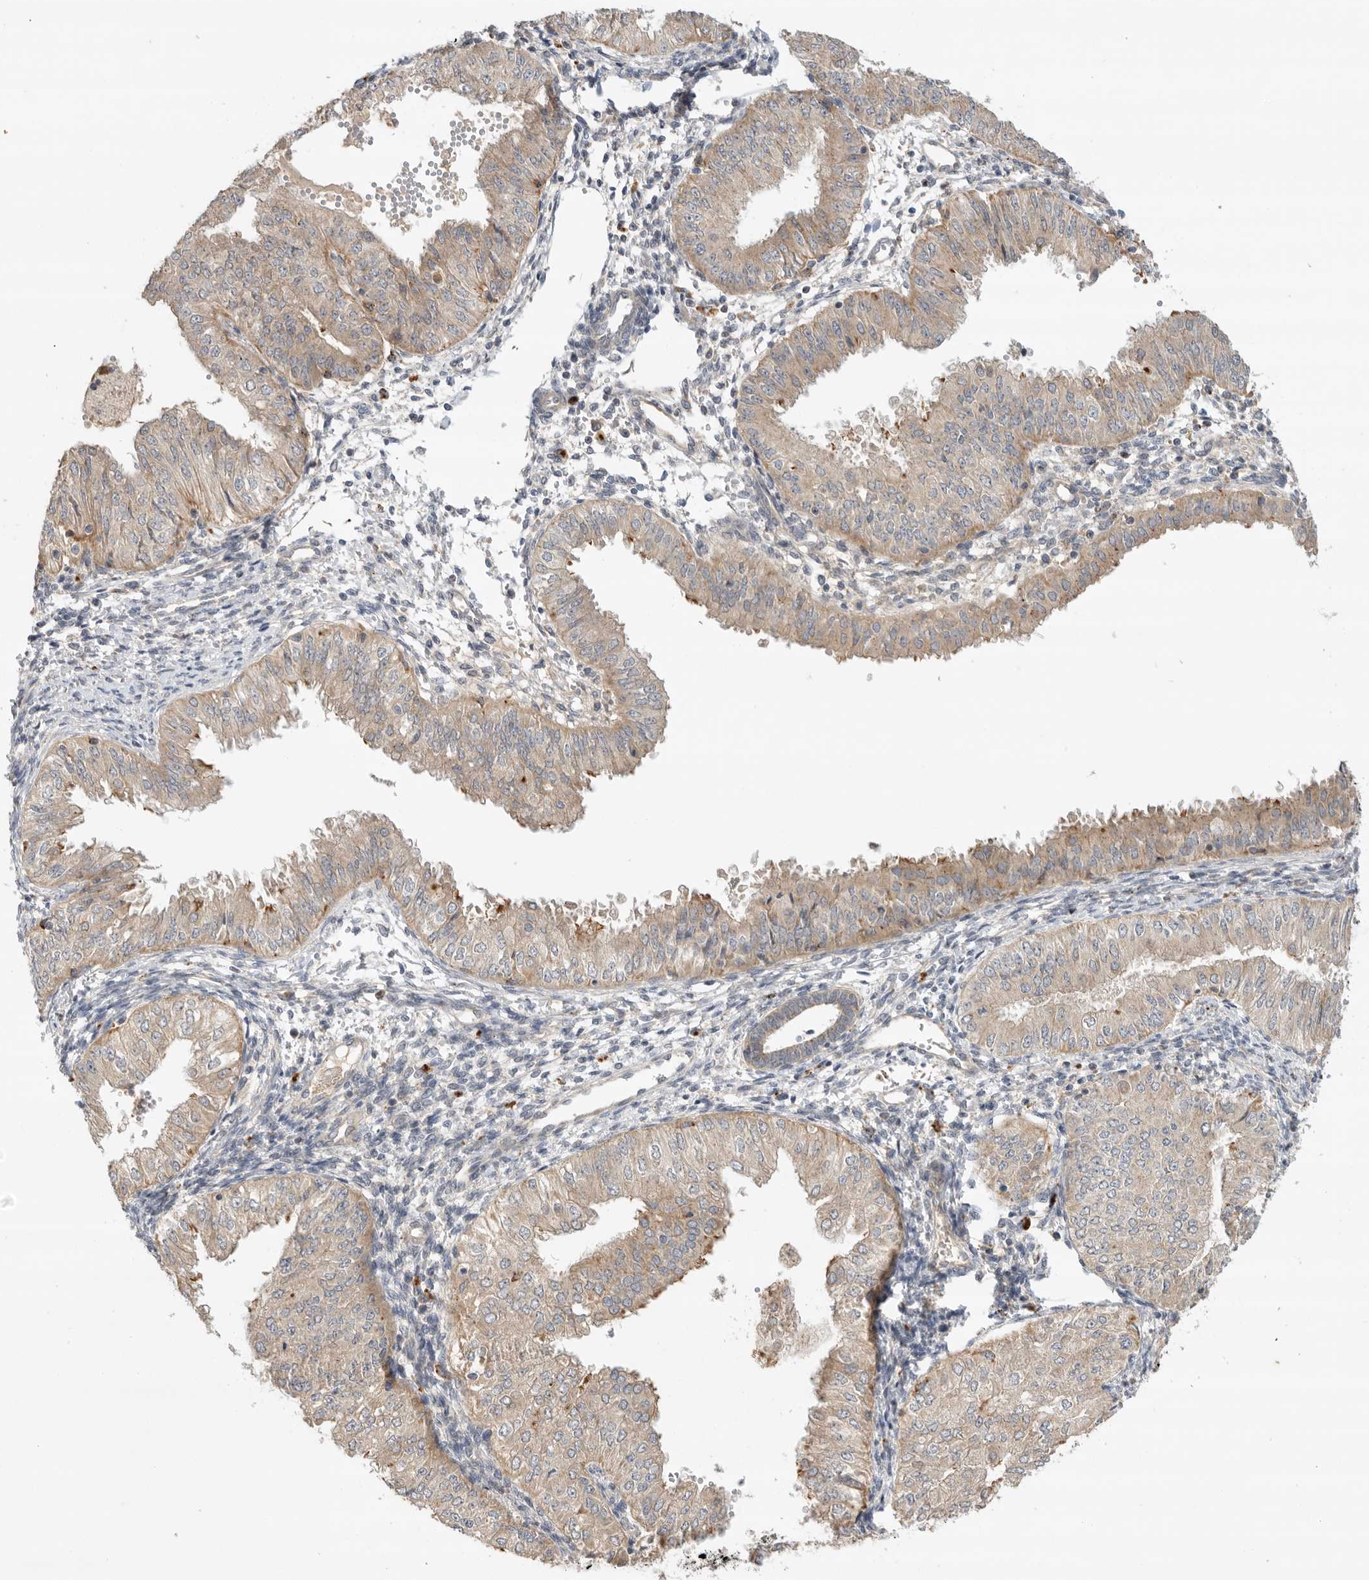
{"staining": {"intensity": "weak", "quantity": "25%-75%", "location": "cytoplasmic/membranous"}, "tissue": "endometrial cancer", "cell_type": "Tumor cells", "image_type": "cancer", "snomed": [{"axis": "morphology", "description": "Normal tissue, NOS"}, {"axis": "morphology", "description": "Adenocarcinoma, NOS"}, {"axis": "topography", "description": "Endometrium"}], "caption": "Protein staining of endometrial cancer tissue displays weak cytoplasmic/membranous staining in approximately 25%-75% of tumor cells.", "gene": "GNE", "patient": {"sex": "female", "age": 53}}